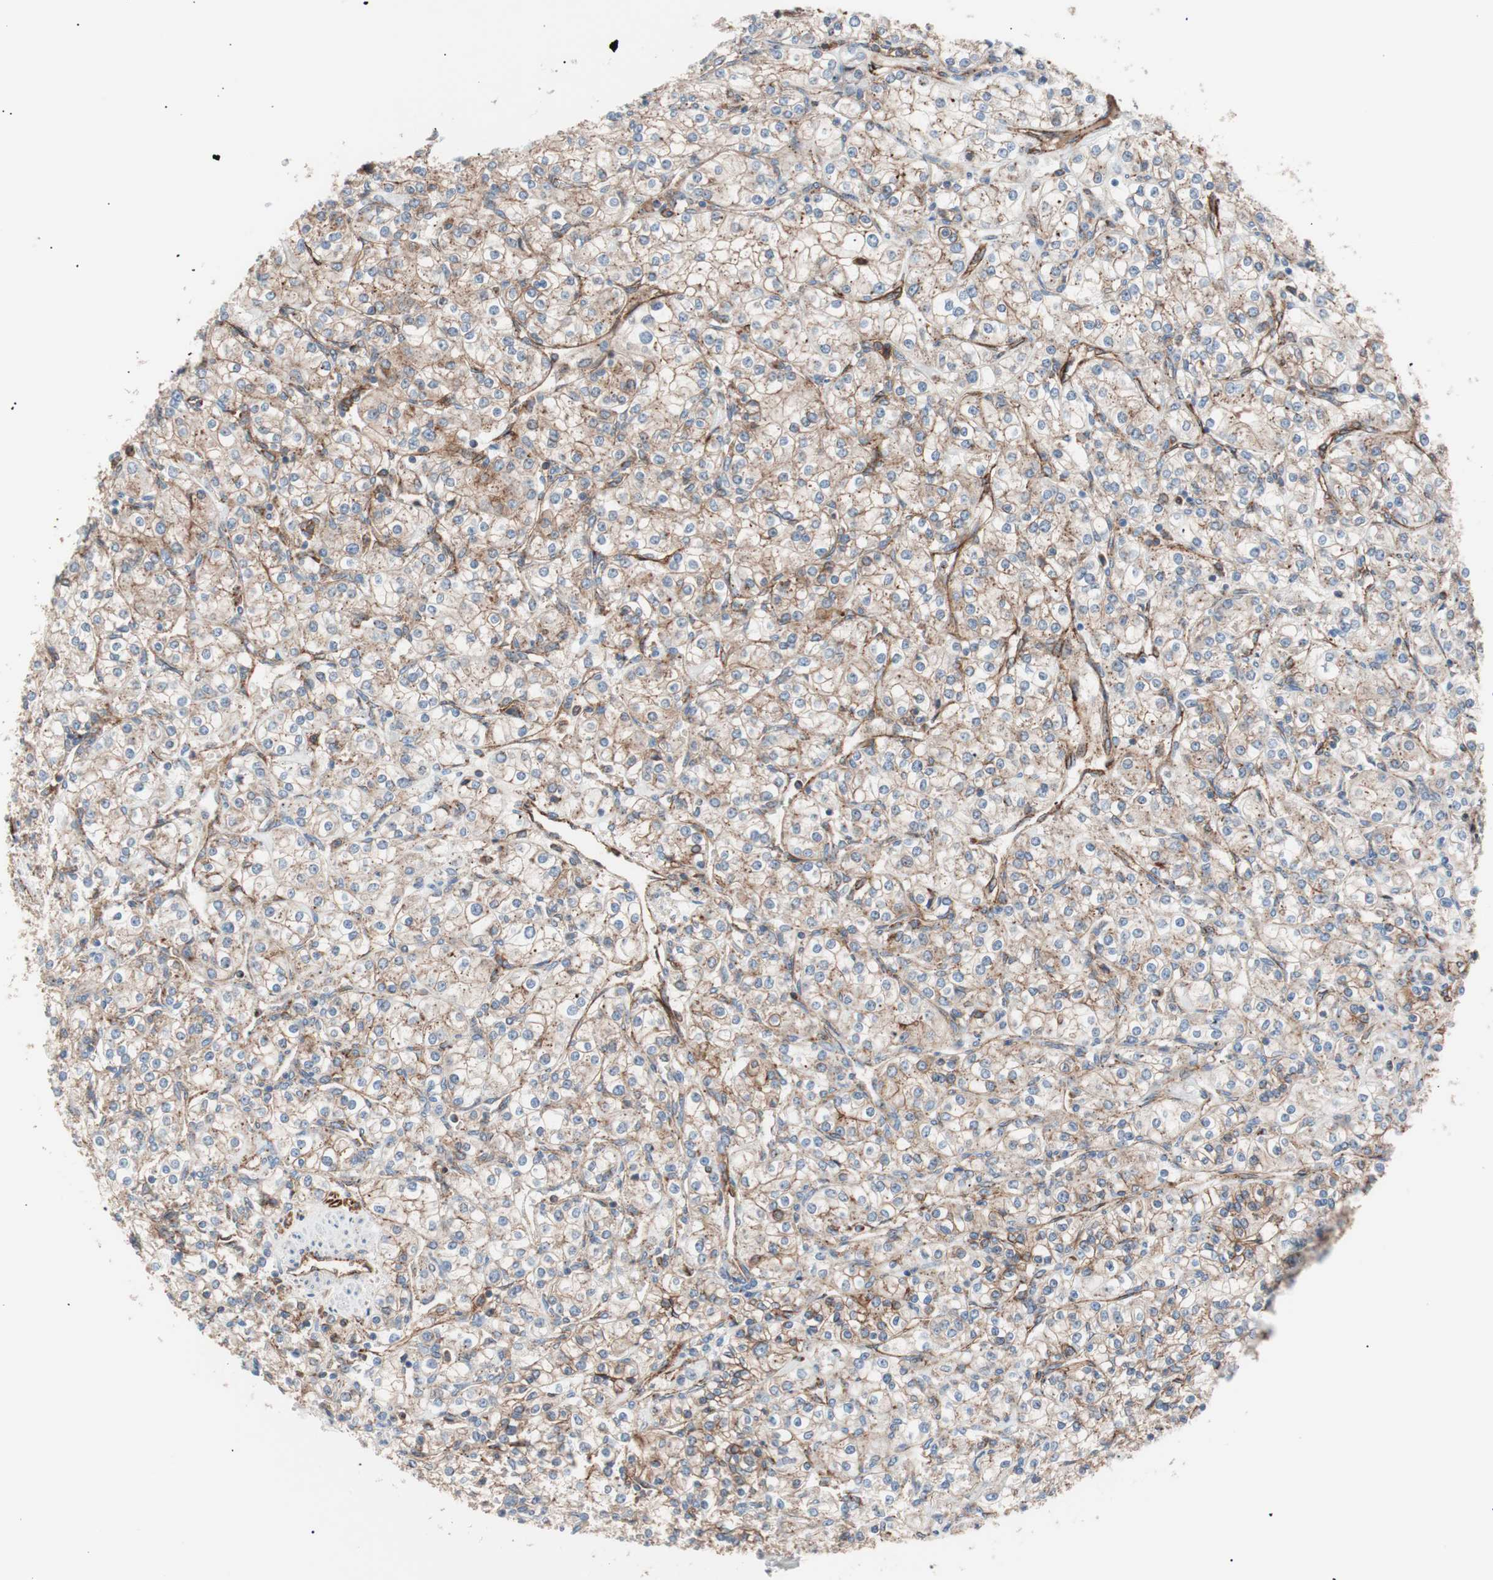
{"staining": {"intensity": "moderate", "quantity": ">75%", "location": "cytoplasmic/membranous"}, "tissue": "renal cancer", "cell_type": "Tumor cells", "image_type": "cancer", "snomed": [{"axis": "morphology", "description": "Adenocarcinoma, NOS"}, {"axis": "topography", "description": "Kidney"}], "caption": "Protein staining of renal adenocarcinoma tissue displays moderate cytoplasmic/membranous positivity in approximately >75% of tumor cells.", "gene": "FLOT2", "patient": {"sex": "male", "age": 77}}